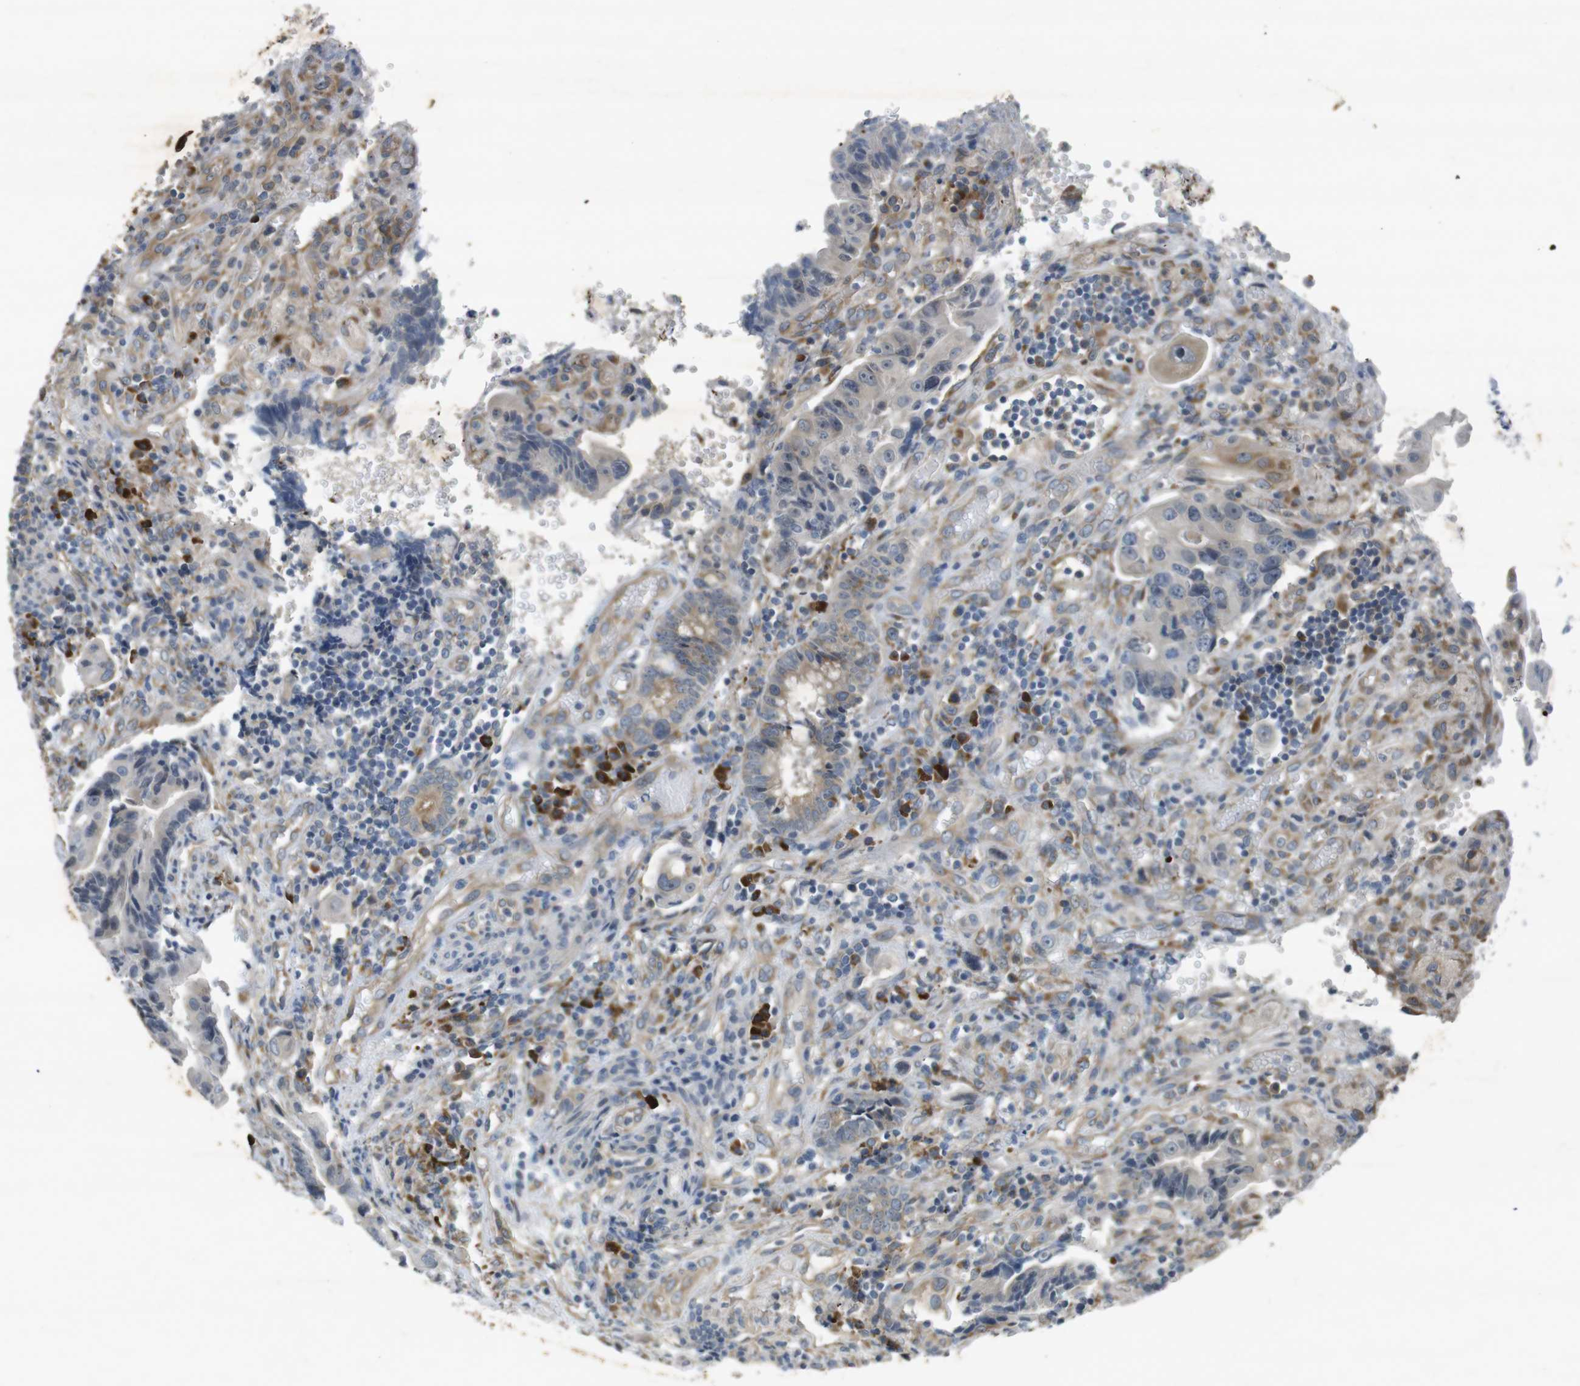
{"staining": {"intensity": "weak", "quantity": "<25%", "location": "cytoplasmic/membranous"}, "tissue": "colorectal cancer", "cell_type": "Tumor cells", "image_type": "cancer", "snomed": [{"axis": "morphology", "description": "Adenocarcinoma, NOS"}, {"axis": "topography", "description": "Colon"}], "caption": "Immunohistochemistry (IHC) histopathology image of human colorectal cancer stained for a protein (brown), which exhibits no expression in tumor cells.", "gene": "FLCN", "patient": {"sex": "female", "age": 57}}